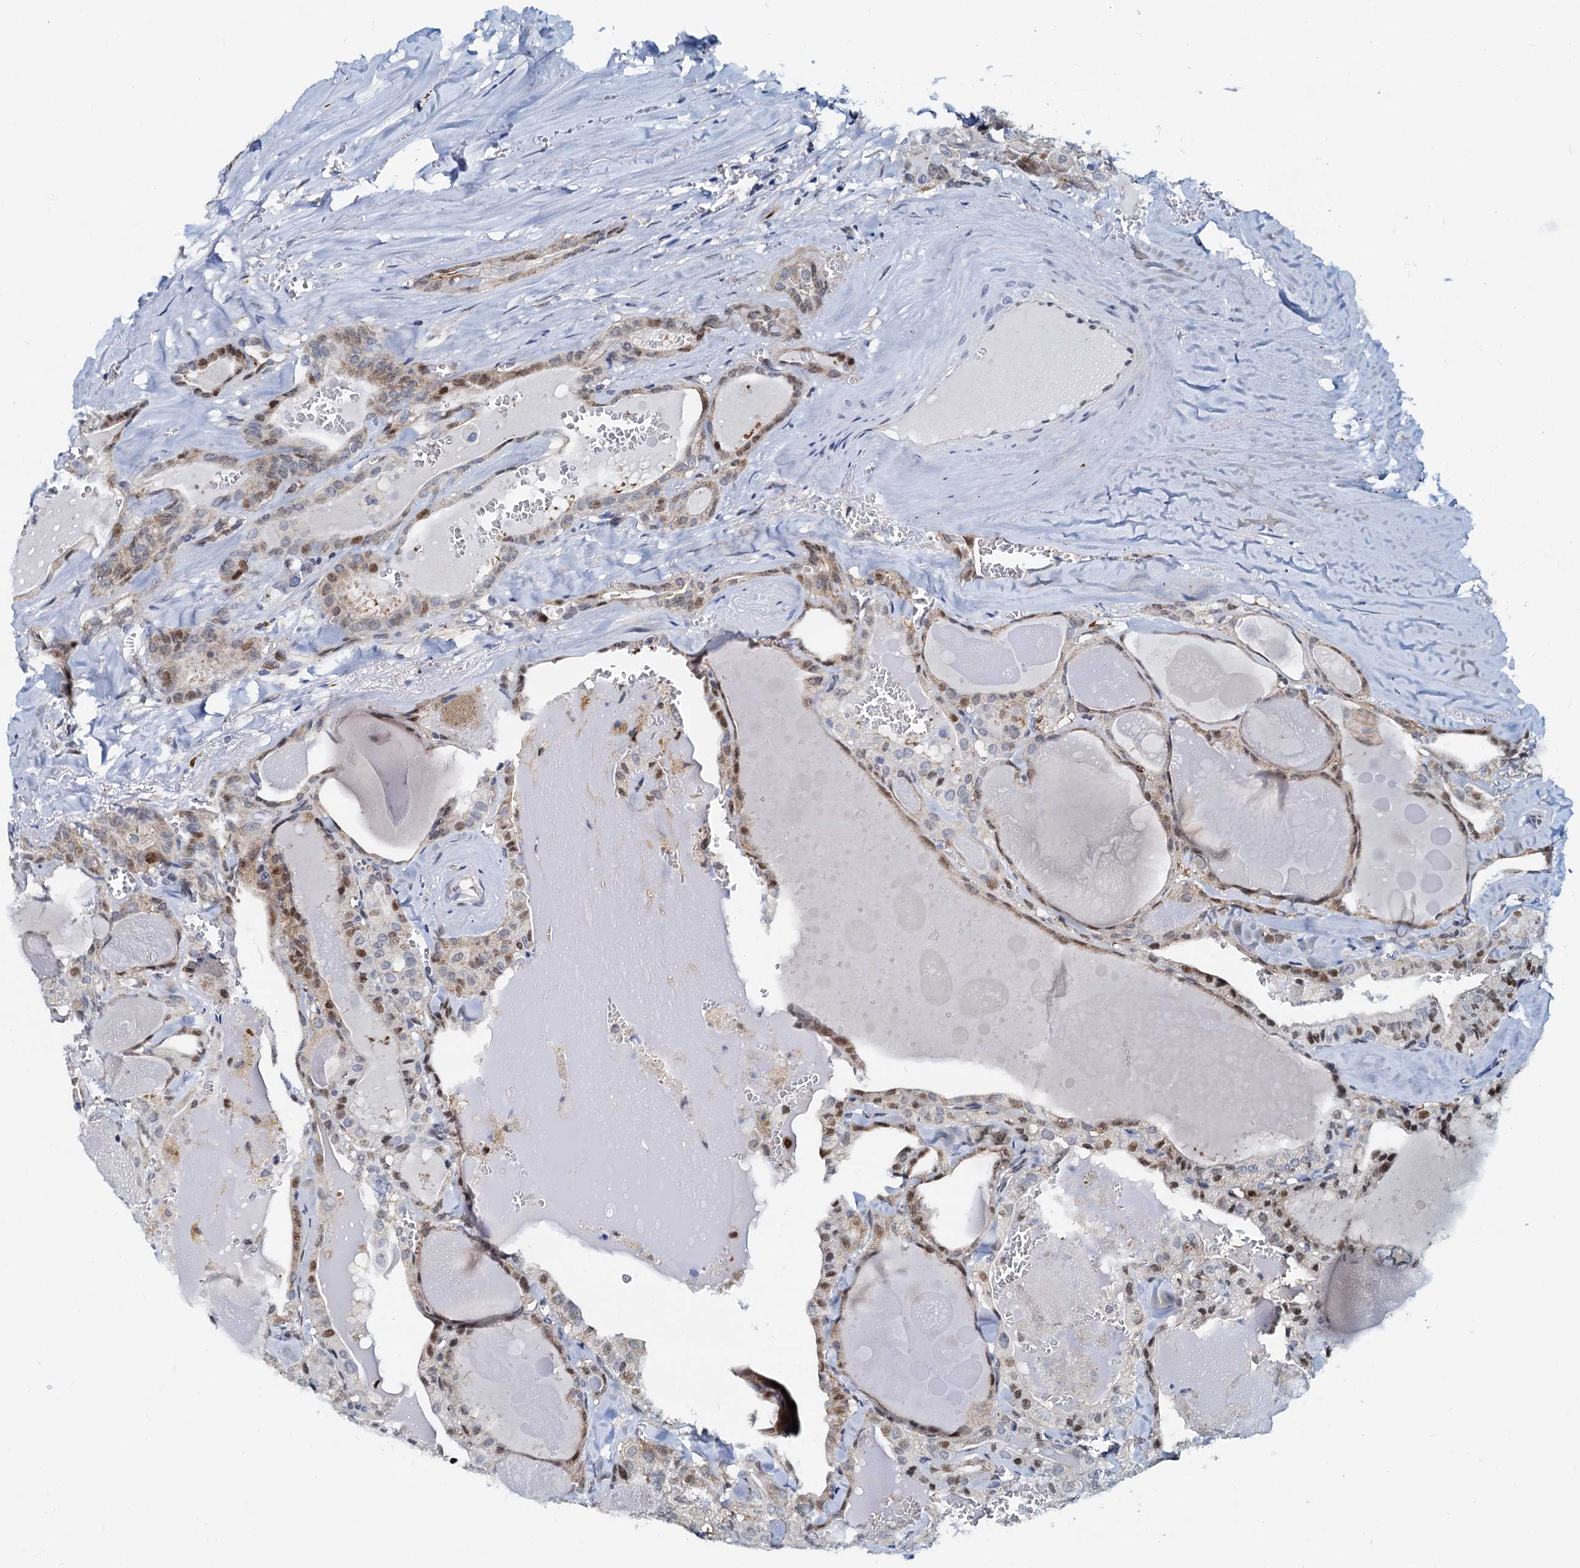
{"staining": {"intensity": "moderate", "quantity": "25%-75%", "location": "nuclear"}, "tissue": "thyroid cancer", "cell_type": "Tumor cells", "image_type": "cancer", "snomed": [{"axis": "morphology", "description": "Papillary adenocarcinoma, NOS"}, {"axis": "topography", "description": "Thyroid gland"}], "caption": "Protein expression analysis of thyroid papillary adenocarcinoma shows moderate nuclear expression in approximately 25%-75% of tumor cells.", "gene": "PTGES3", "patient": {"sex": "male", "age": 52}}